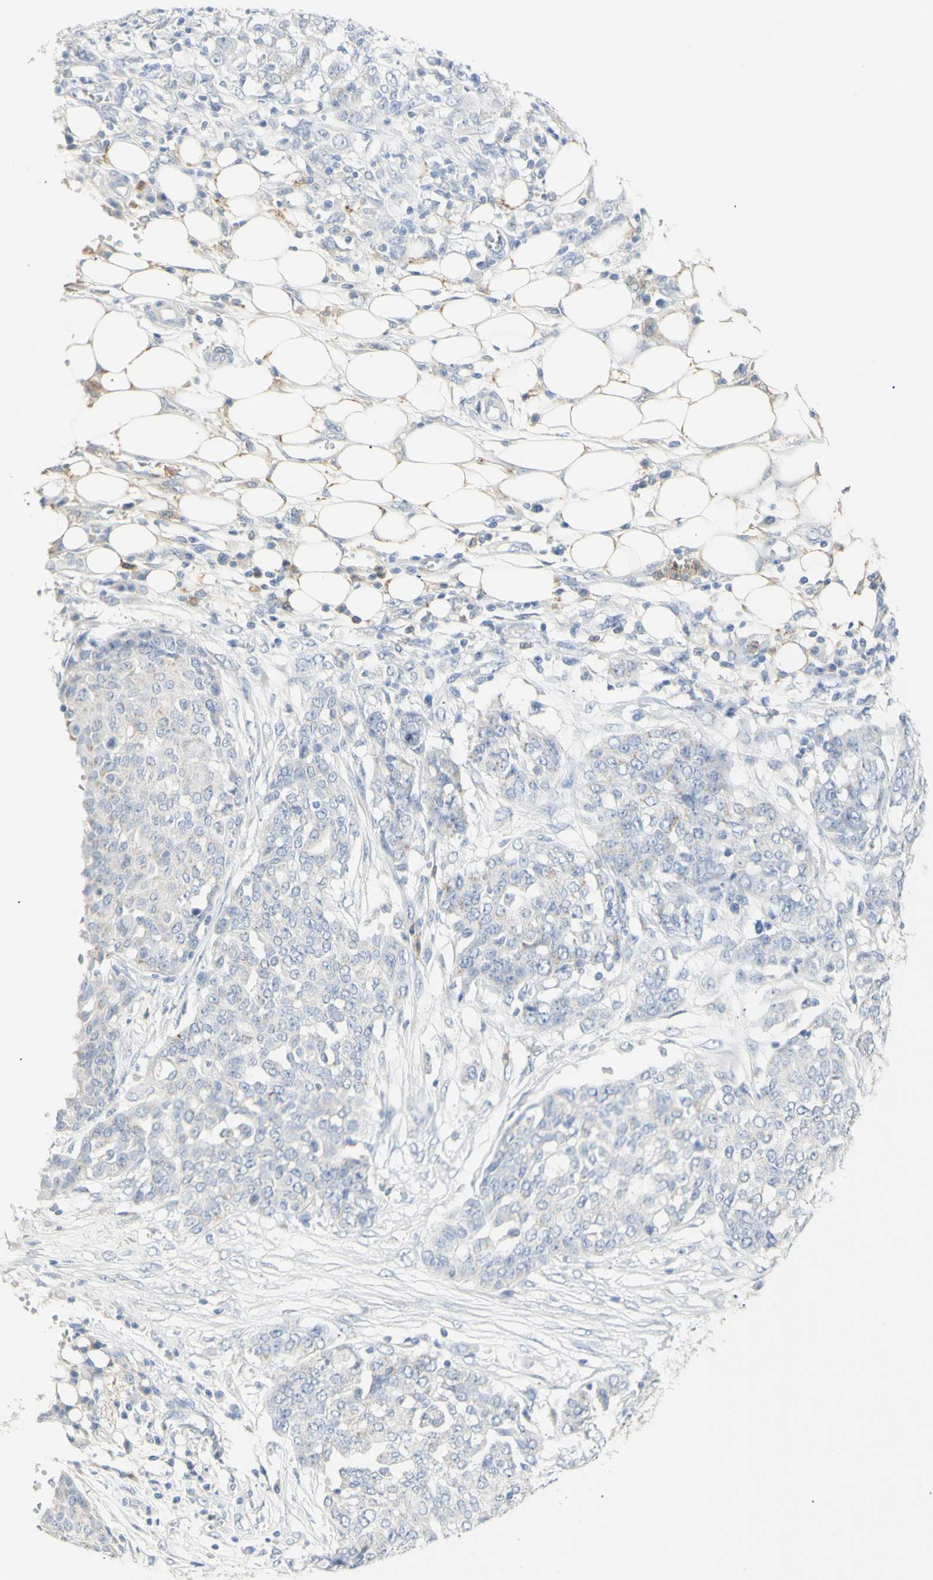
{"staining": {"intensity": "negative", "quantity": "none", "location": "none"}, "tissue": "ovarian cancer", "cell_type": "Tumor cells", "image_type": "cancer", "snomed": [{"axis": "morphology", "description": "Cystadenocarcinoma, serous, NOS"}, {"axis": "topography", "description": "Soft tissue"}, {"axis": "topography", "description": "Ovary"}], "caption": "Ovarian cancer (serous cystadenocarcinoma) stained for a protein using immunohistochemistry demonstrates no staining tumor cells.", "gene": "B4GALNT3", "patient": {"sex": "female", "age": 57}}